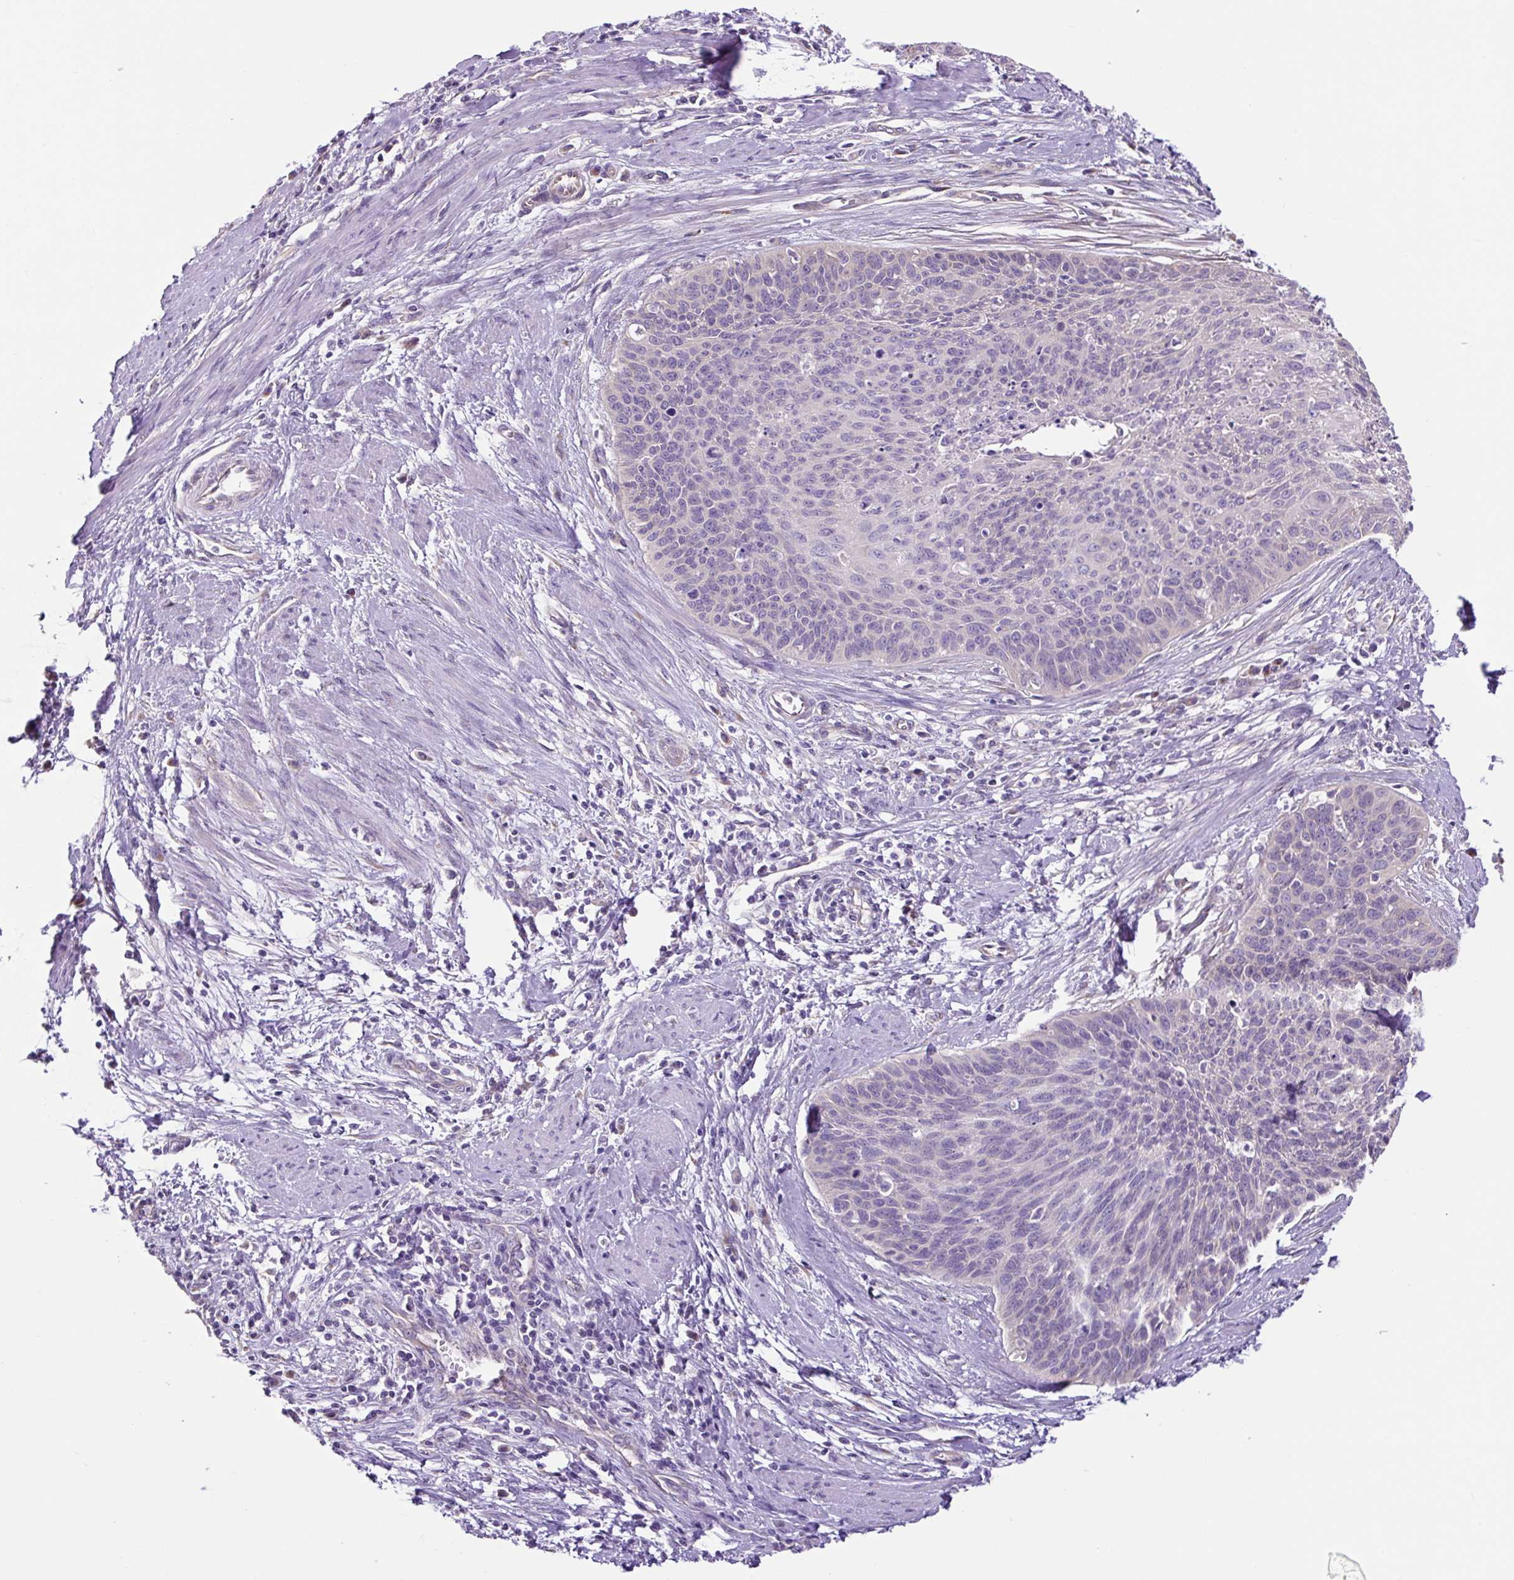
{"staining": {"intensity": "negative", "quantity": "none", "location": "none"}, "tissue": "cervical cancer", "cell_type": "Tumor cells", "image_type": "cancer", "snomed": [{"axis": "morphology", "description": "Squamous cell carcinoma, NOS"}, {"axis": "topography", "description": "Cervix"}], "caption": "Immunohistochemistry histopathology image of squamous cell carcinoma (cervical) stained for a protein (brown), which demonstrates no expression in tumor cells.", "gene": "GORASP1", "patient": {"sex": "female", "age": 55}}